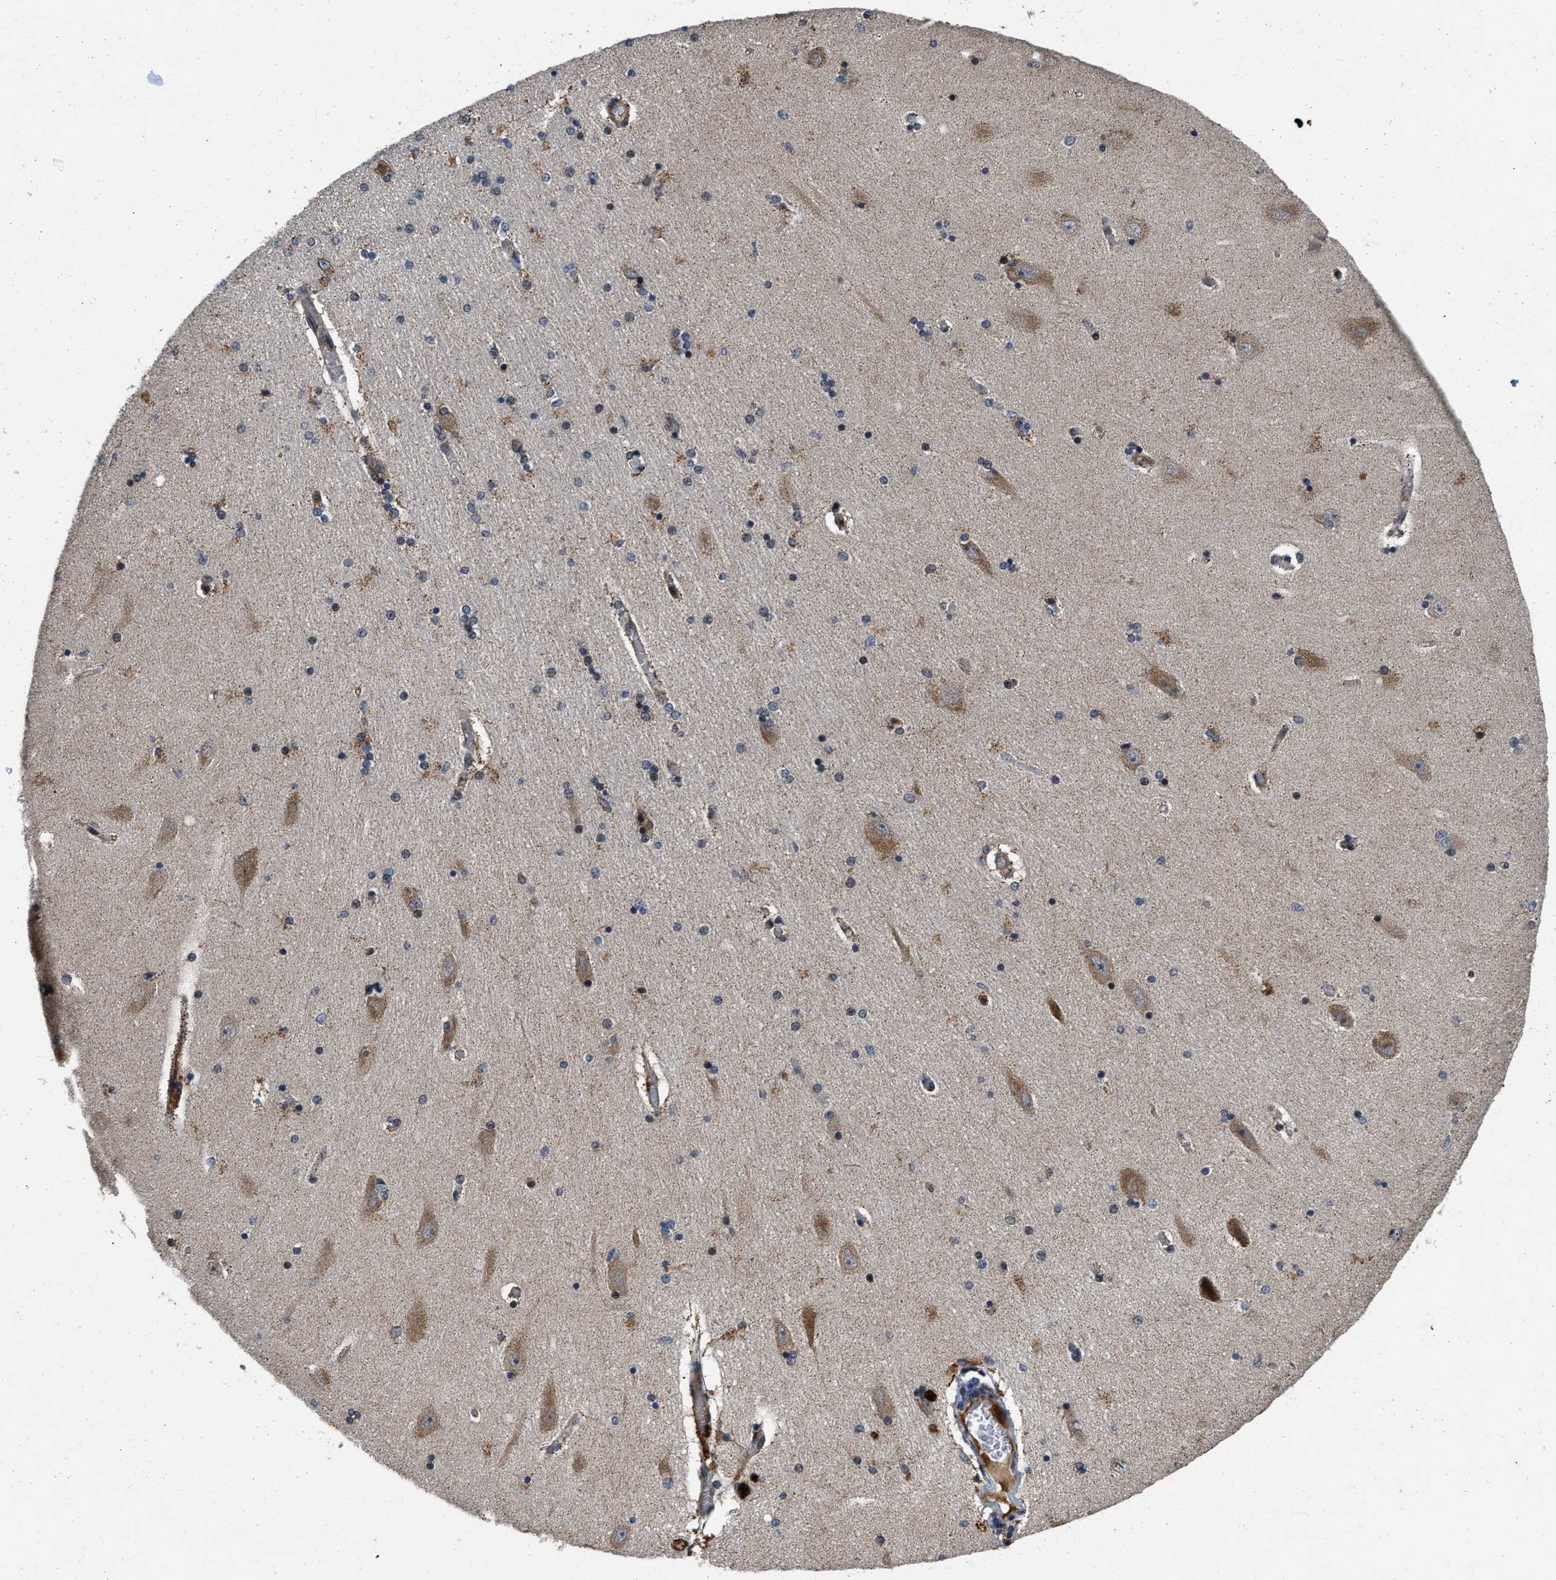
{"staining": {"intensity": "moderate", "quantity": "<25%", "location": "cytoplasmic/membranous"}, "tissue": "hippocampus", "cell_type": "Glial cells", "image_type": "normal", "snomed": [{"axis": "morphology", "description": "Normal tissue, NOS"}, {"axis": "topography", "description": "Hippocampus"}], "caption": "Unremarkable hippocampus demonstrates moderate cytoplasmic/membranous positivity in about <25% of glial cells (DAB = brown stain, brightfield microscopy at high magnification)..", "gene": "PRDM14", "patient": {"sex": "female", "age": 54}}